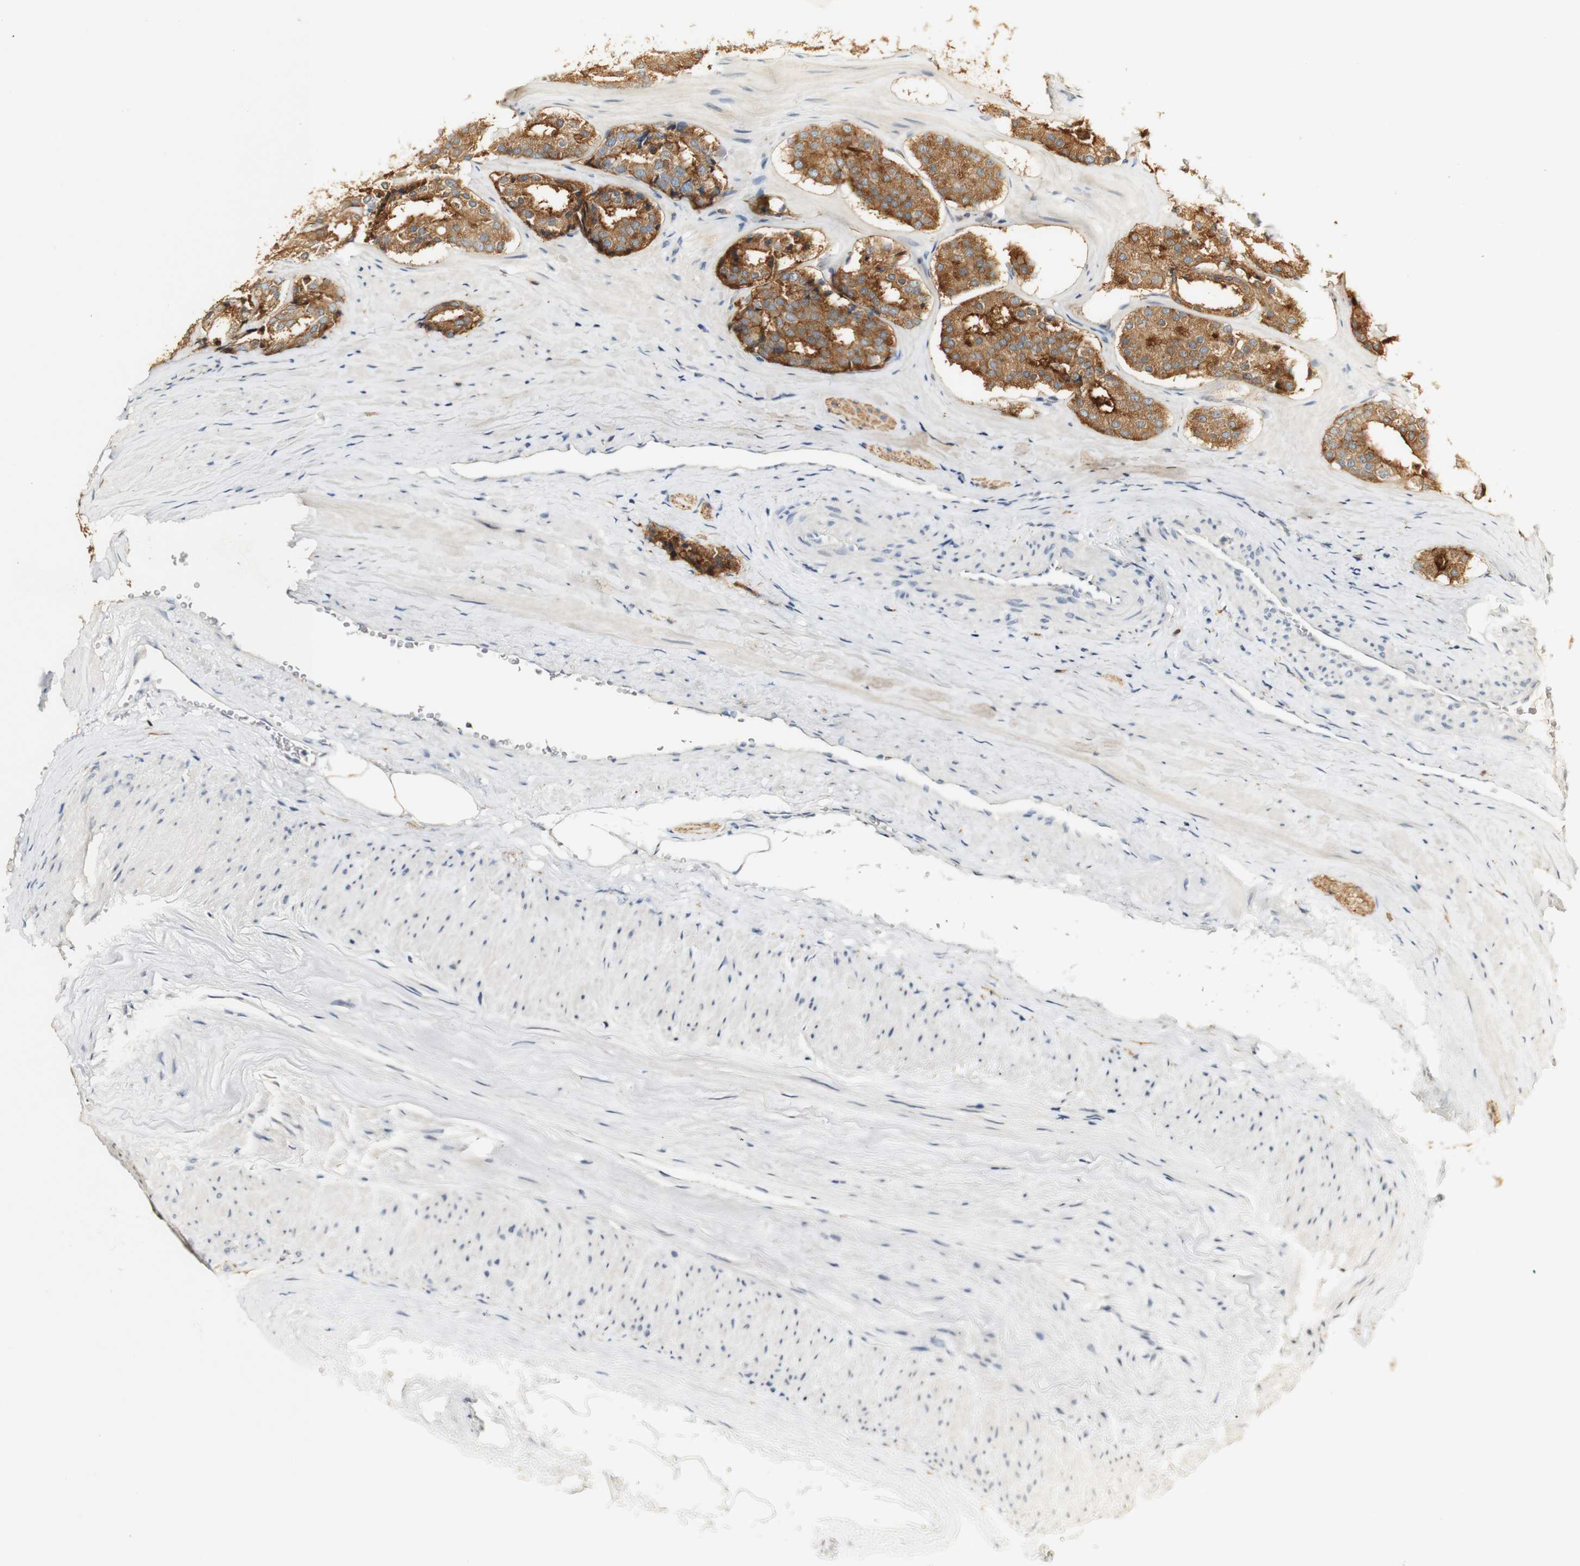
{"staining": {"intensity": "moderate", "quantity": ">75%", "location": "cytoplasmic/membranous"}, "tissue": "prostate cancer", "cell_type": "Tumor cells", "image_type": "cancer", "snomed": [{"axis": "morphology", "description": "Adenocarcinoma, High grade"}, {"axis": "topography", "description": "Prostate"}], "caption": "This is a photomicrograph of immunohistochemistry (IHC) staining of prostate high-grade adenocarcinoma, which shows moderate staining in the cytoplasmic/membranous of tumor cells.", "gene": "SYT7", "patient": {"sex": "male", "age": 60}}